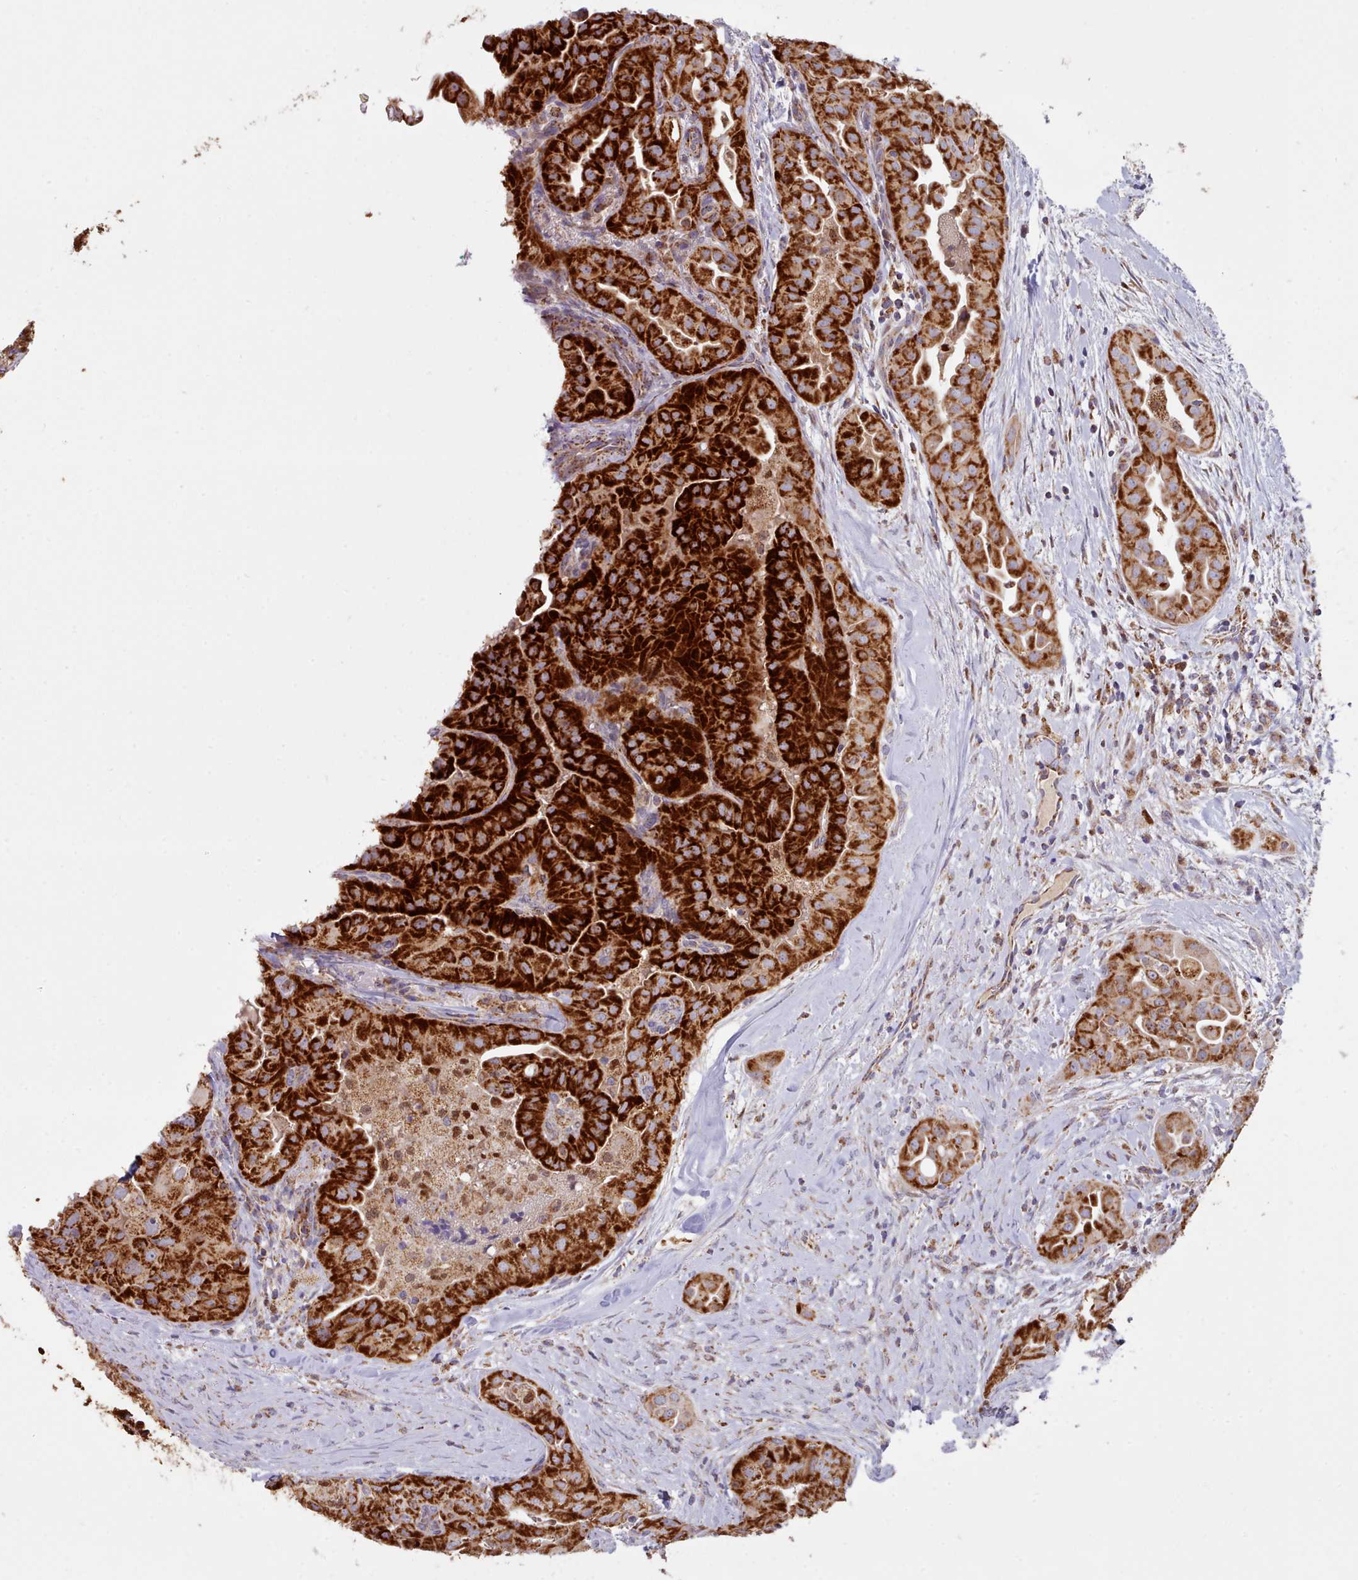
{"staining": {"intensity": "strong", "quantity": ">75%", "location": "cytoplasmic/membranous"}, "tissue": "thyroid cancer", "cell_type": "Tumor cells", "image_type": "cancer", "snomed": [{"axis": "morphology", "description": "Normal tissue, NOS"}, {"axis": "morphology", "description": "Papillary adenocarcinoma, NOS"}, {"axis": "topography", "description": "Thyroid gland"}], "caption": "Tumor cells show high levels of strong cytoplasmic/membranous expression in approximately >75% of cells in thyroid papillary adenocarcinoma. The protein is shown in brown color, while the nuclei are stained blue.", "gene": "HSDL2", "patient": {"sex": "female", "age": 59}}